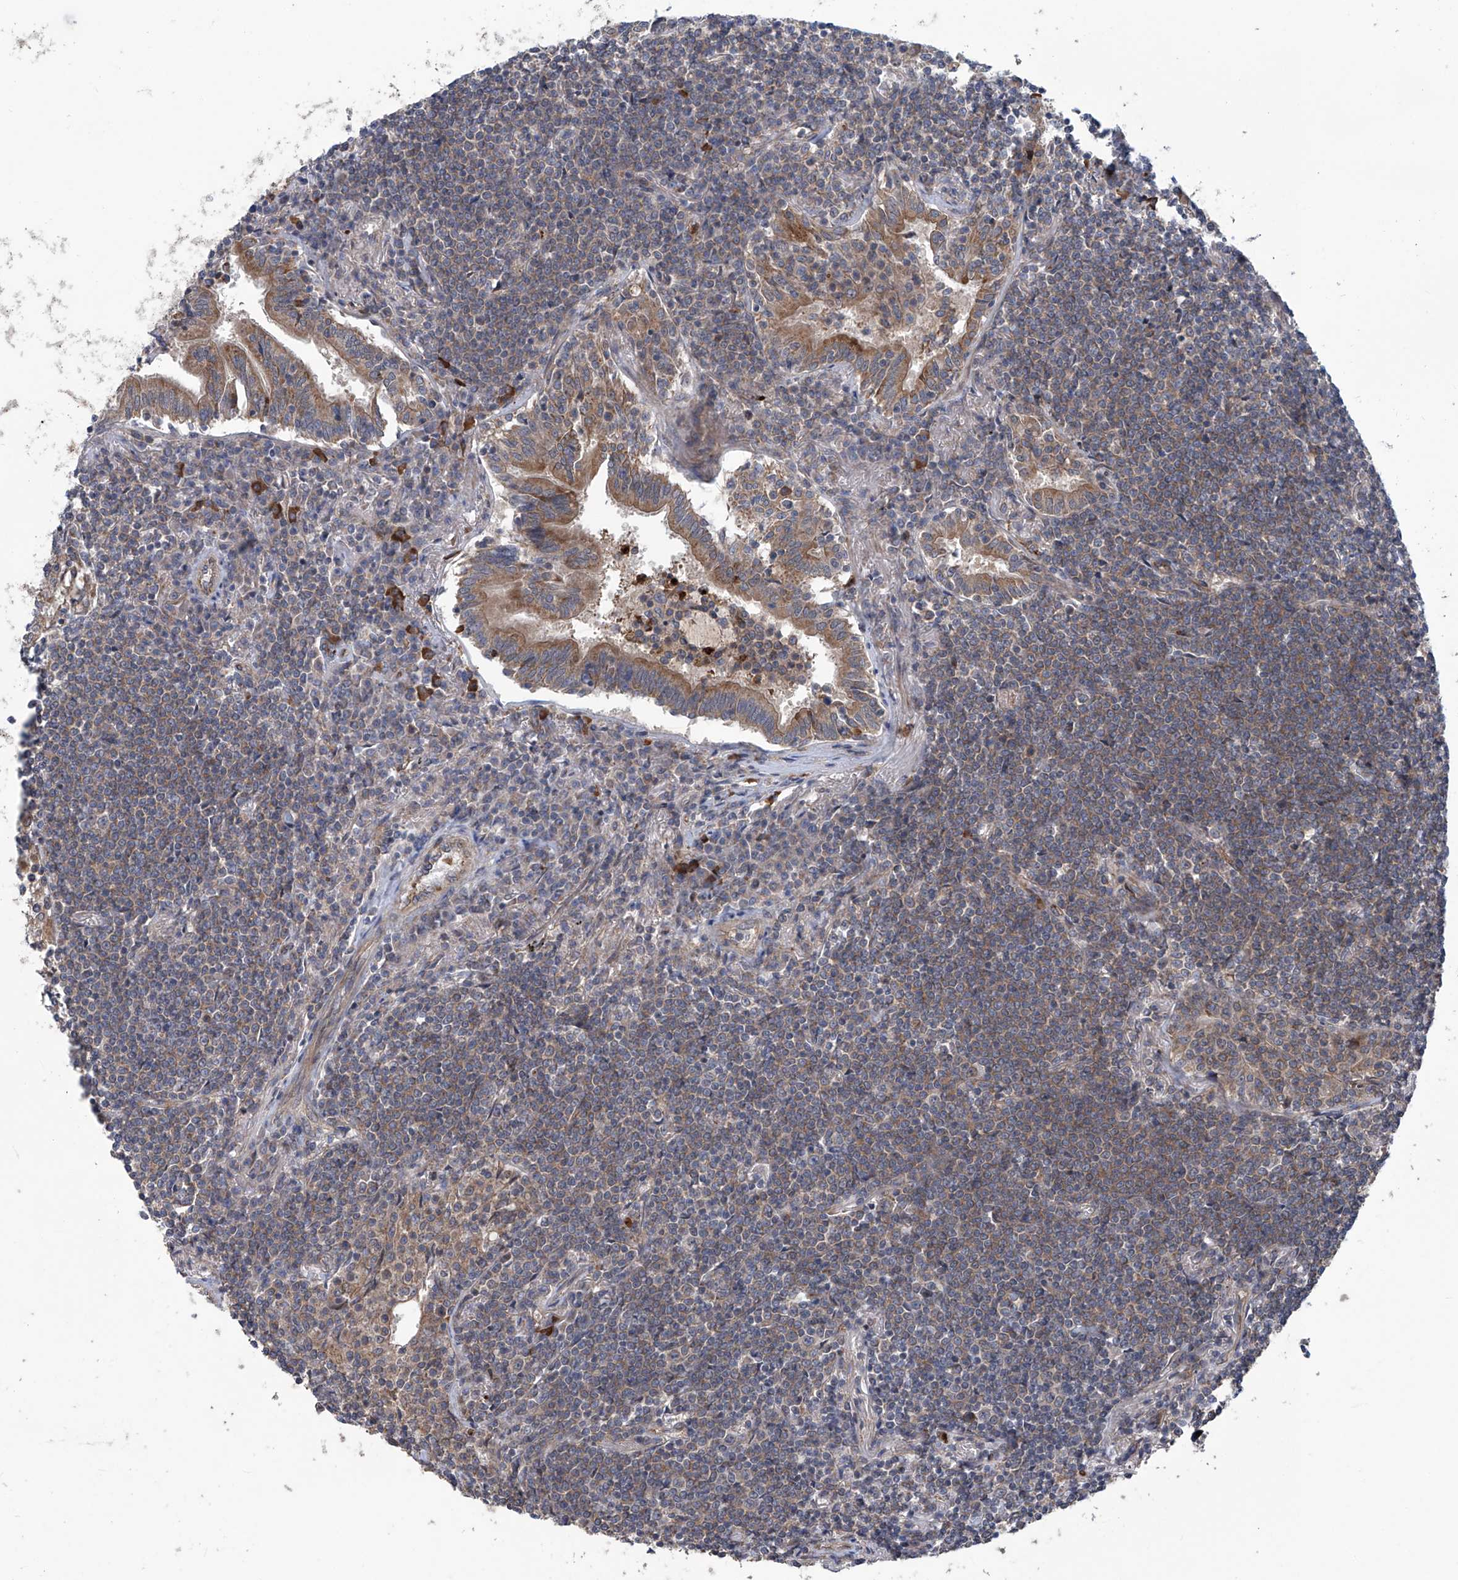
{"staining": {"intensity": "weak", "quantity": ">75%", "location": "cytoplasmic/membranous"}, "tissue": "lymphoma", "cell_type": "Tumor cells", "image_type": "cancer", "snomed": [{"axis": "morphology", "description": "Malignant lymphoma, non-Hodgkin's type, Low grade"}, {"axis": "topography", "description": "Lung"}], "caption": "Tumor cells display low levels of weak cytoplasmic/membranous positivity in about >75% of cells in human lymphoma.", "gene": "EIF2D", "patient": {"sex": "female", "age": 71}}